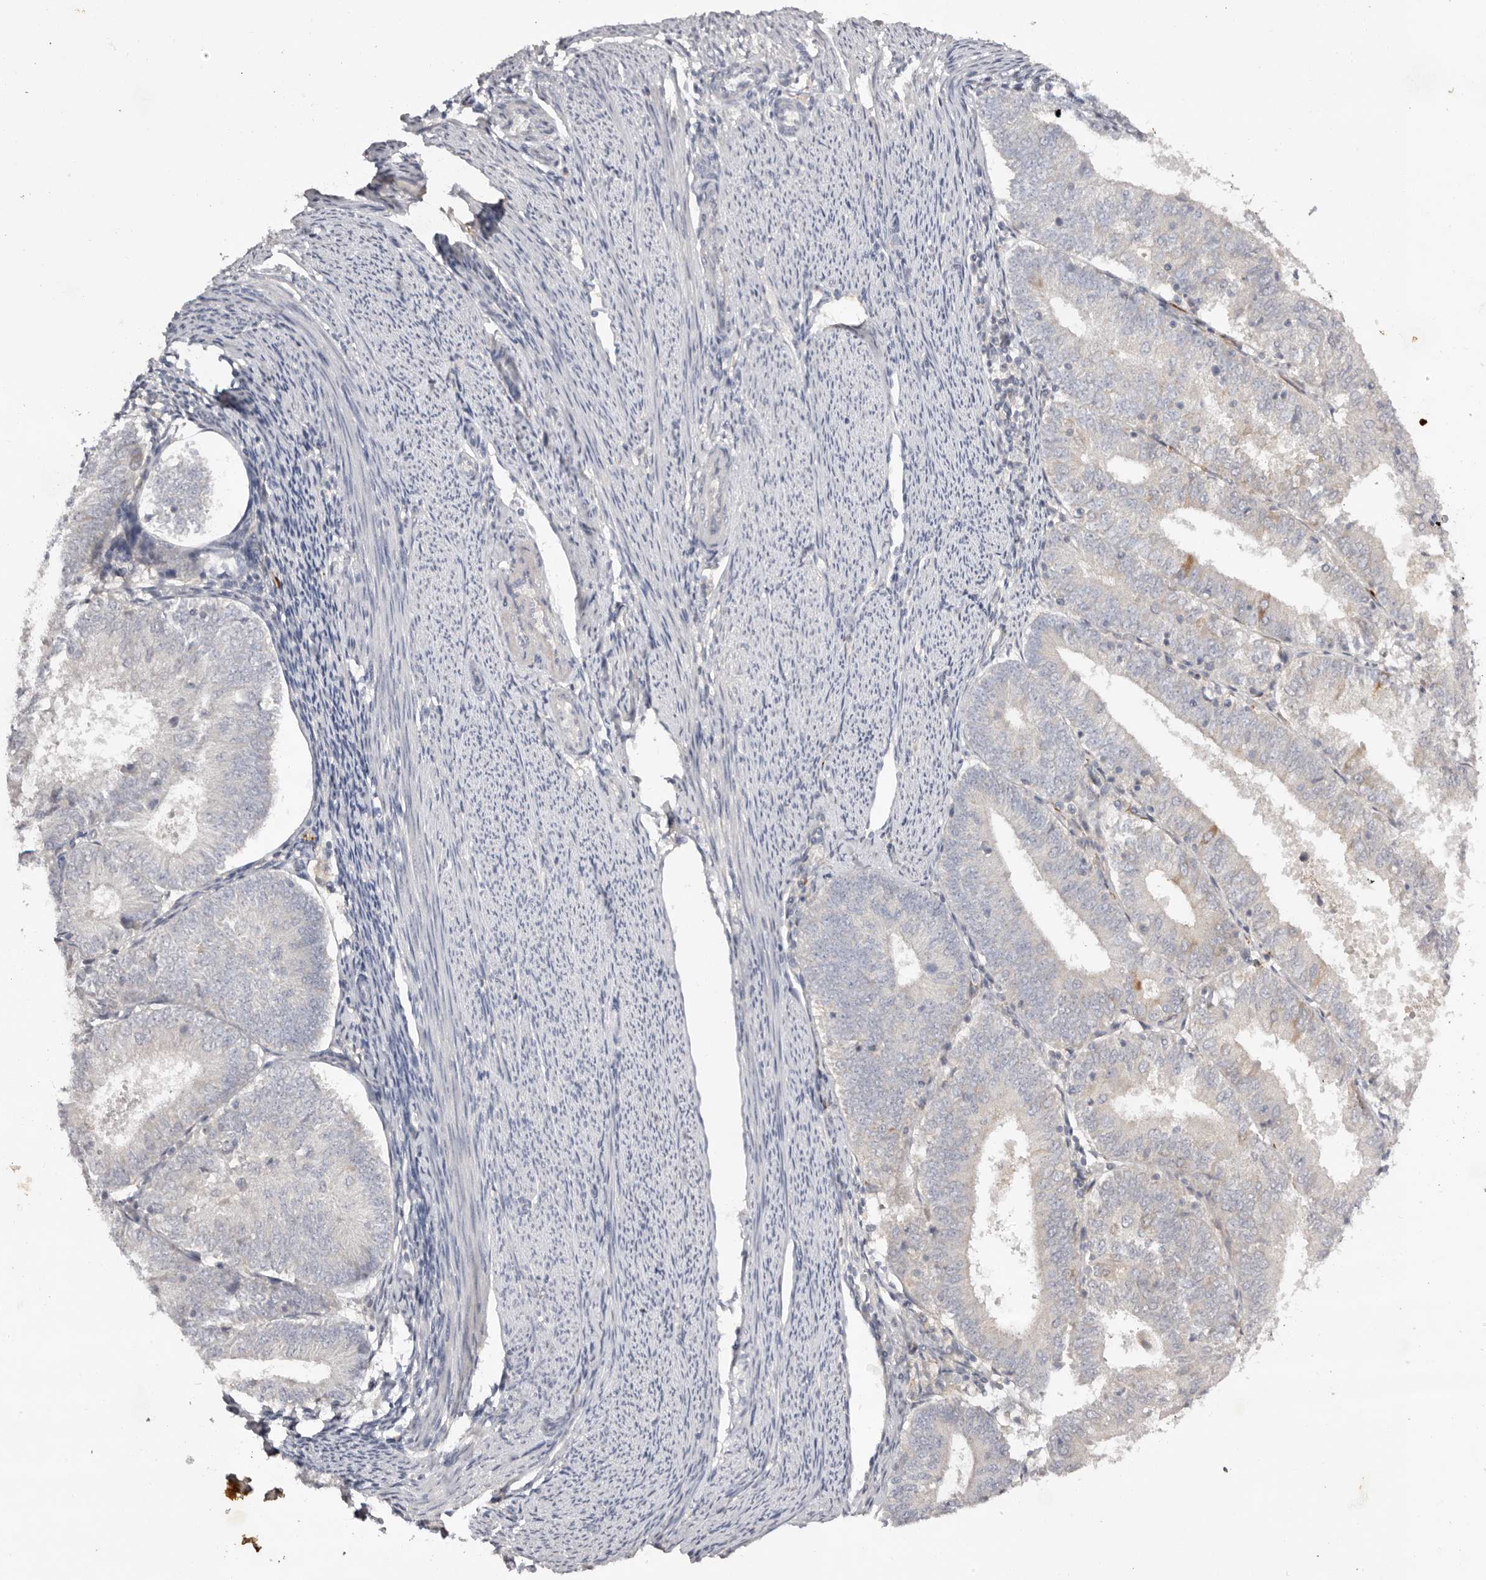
{"staining": {"intensity": "negative", "quantity": "none", "location": "none"}, "tissue": "endometrial cancer", "cell_type": "Tumor cells", "image_type": "cancer", "snomed": [{"axis": "morphology", "description": "Adenocarcinoma, NOS"}, {"axis": "topography", "description": "Endometrium"}], "caption": "Protein analysis of endometrial cancer (adenocarcinoma) shows no significant staining in tumor cells.", "gene": "SCUBE2", "patient": {"sex": "female", "age": 57}}